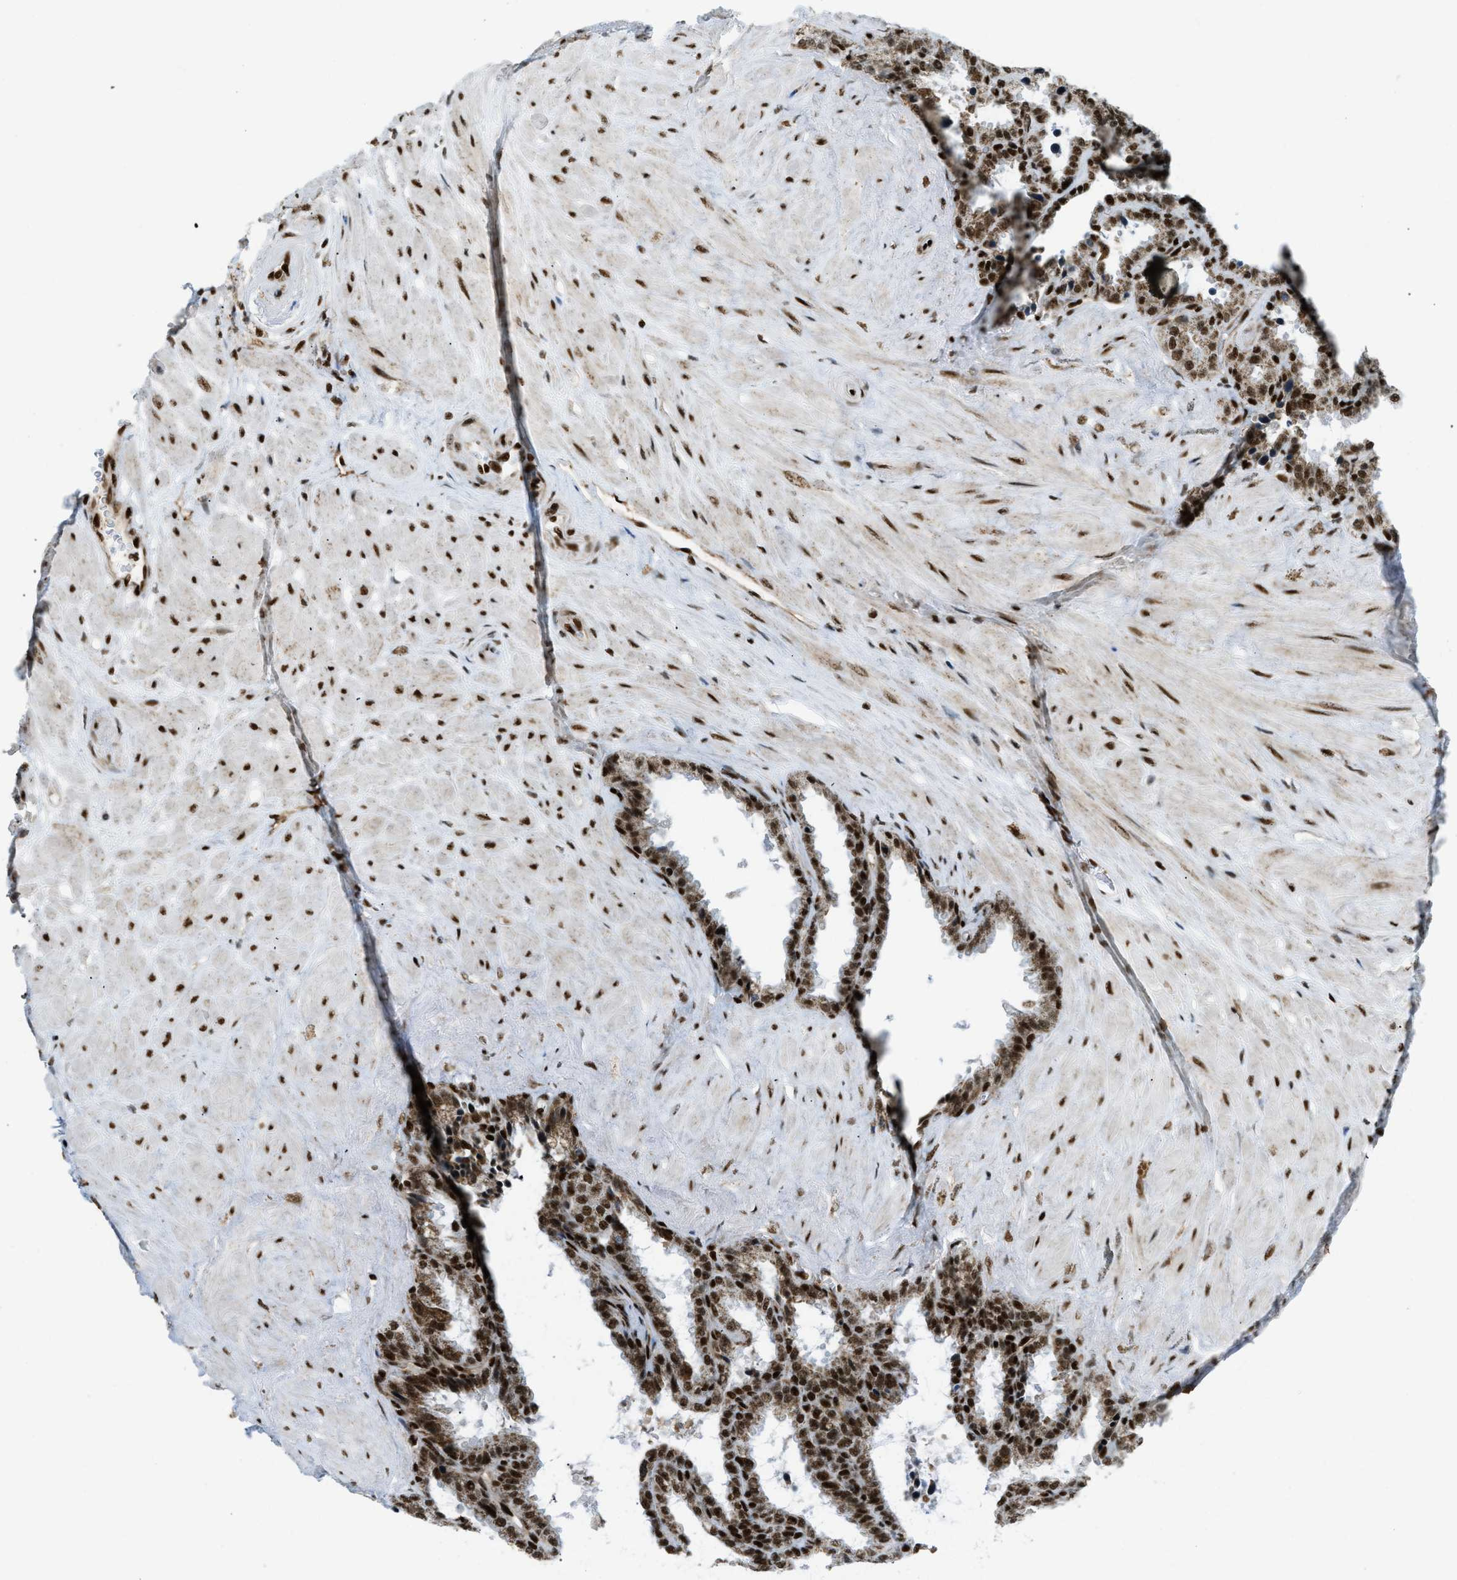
{"staining": {"intensity": "strong", "quantity": ">75%", "location": "cytoplasmic/membranous,nuclear"}, "tissue": "seminal vesicle", "cell_type": "Glandular cells", "image_type": "normal", "snomed": [{"axis": "morphology", "description": "Normal tissue, NOS"}, {"axis": "topography", "description": "Seminal veicle"}], "caption": "Seminal vesicle stained for a protein (brown) reveals strong cytoplasmic/membranous,nuclear positive staining in approximately >75% of glandular cells.", "gene": "GABPB1", "patient": {"sex": "male", "age": 46}}